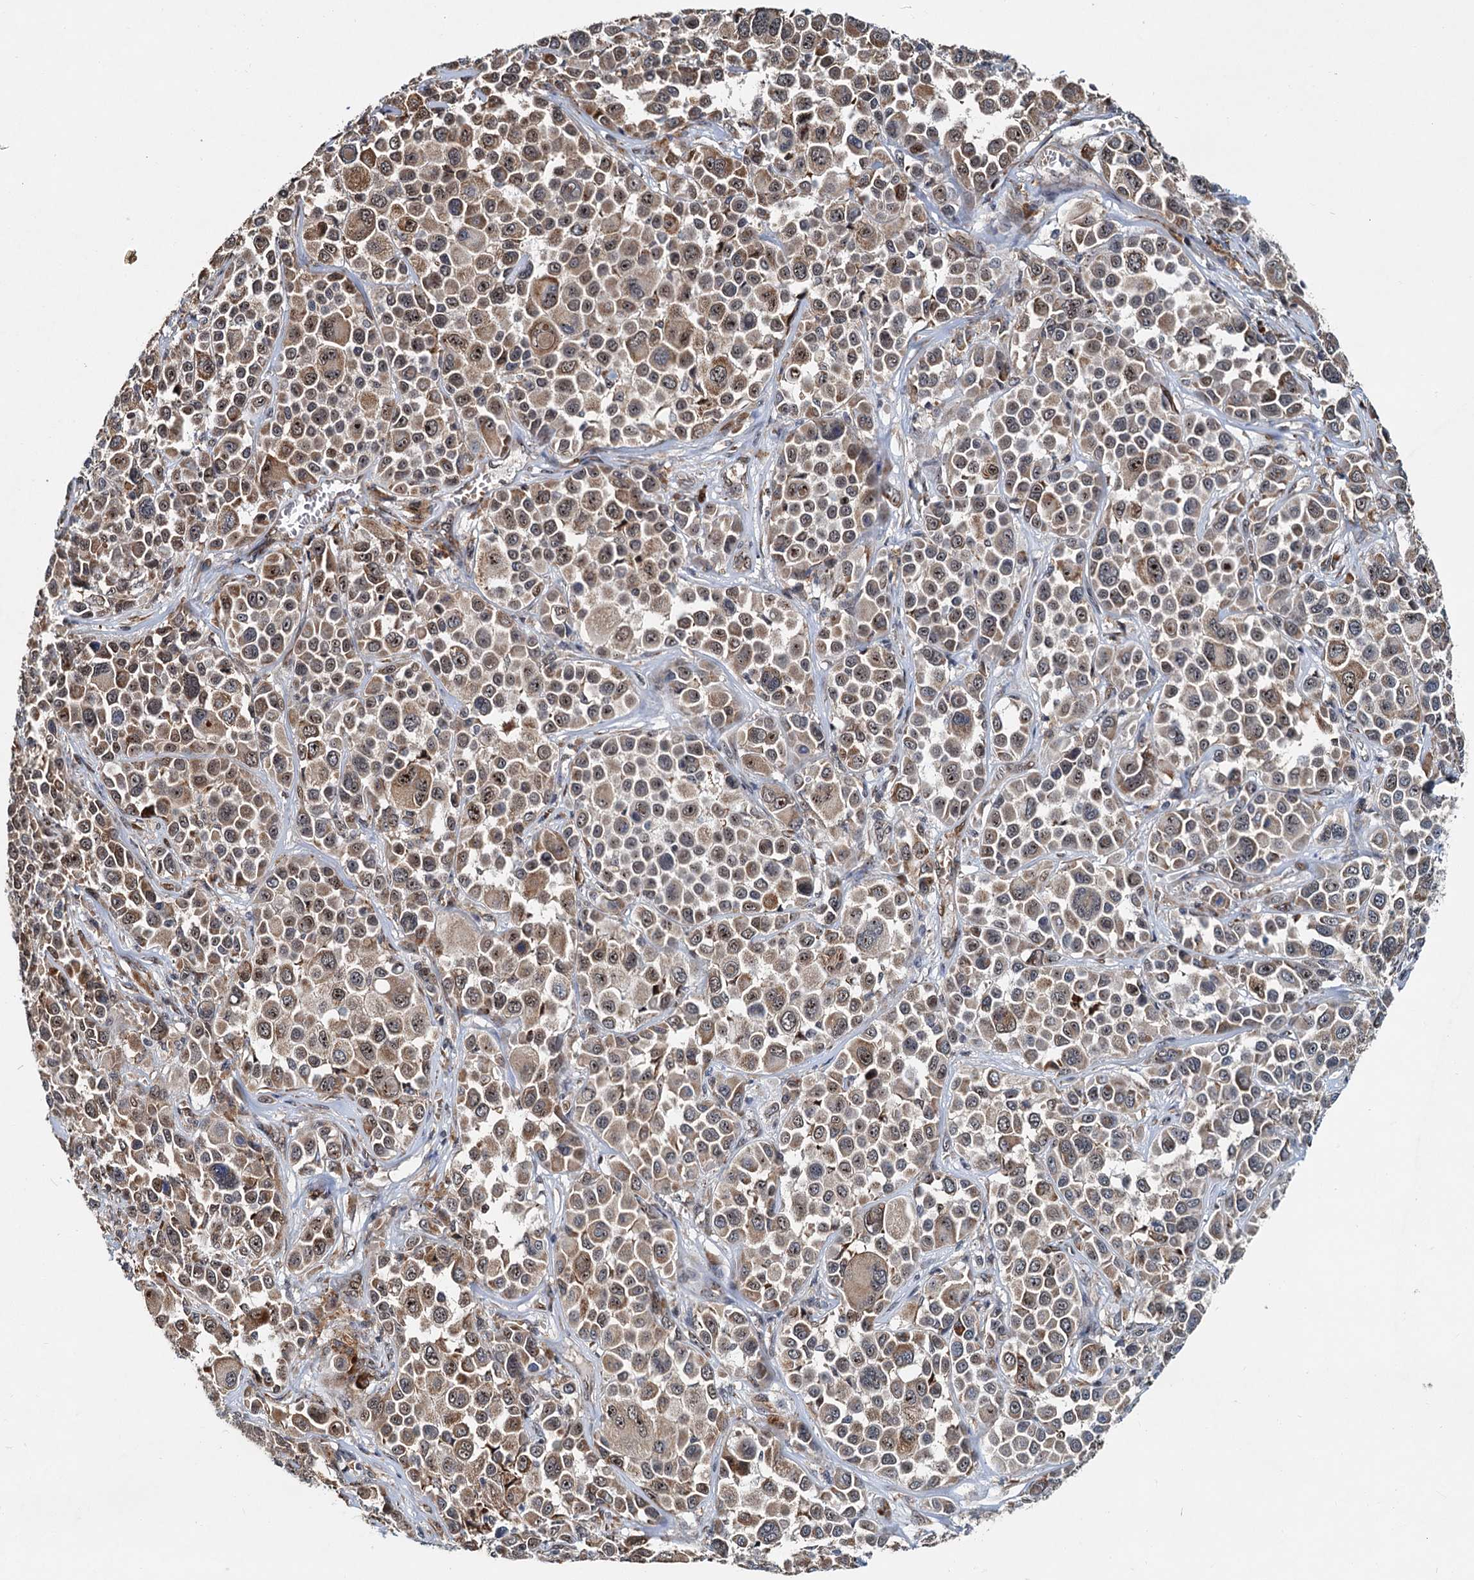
{"staining": {"intensity": "weak", "quantity": ">75%", "location": "cytoplasmic/membranous,nuclear"}, "tissue": "melanoma", "cell_type": "Tumor cells", "image_type": "cancer", "snomed": [{"axis": "morphology", "description": "Malignant melanoma, NOS"}, {"axis": "topography", "description": "Skin of trunk"}], "caption": "Immunohistochemical staining of human melanoma reveals low levels of weak cytoplasmic/membranous and nuclear expression in about >75% of tumor cells. (brown staining indicates protein expression, while blue staining denotes nuclei).", "gene": "DNAJC21", "patient": {"sex": "male", "age": 71}}